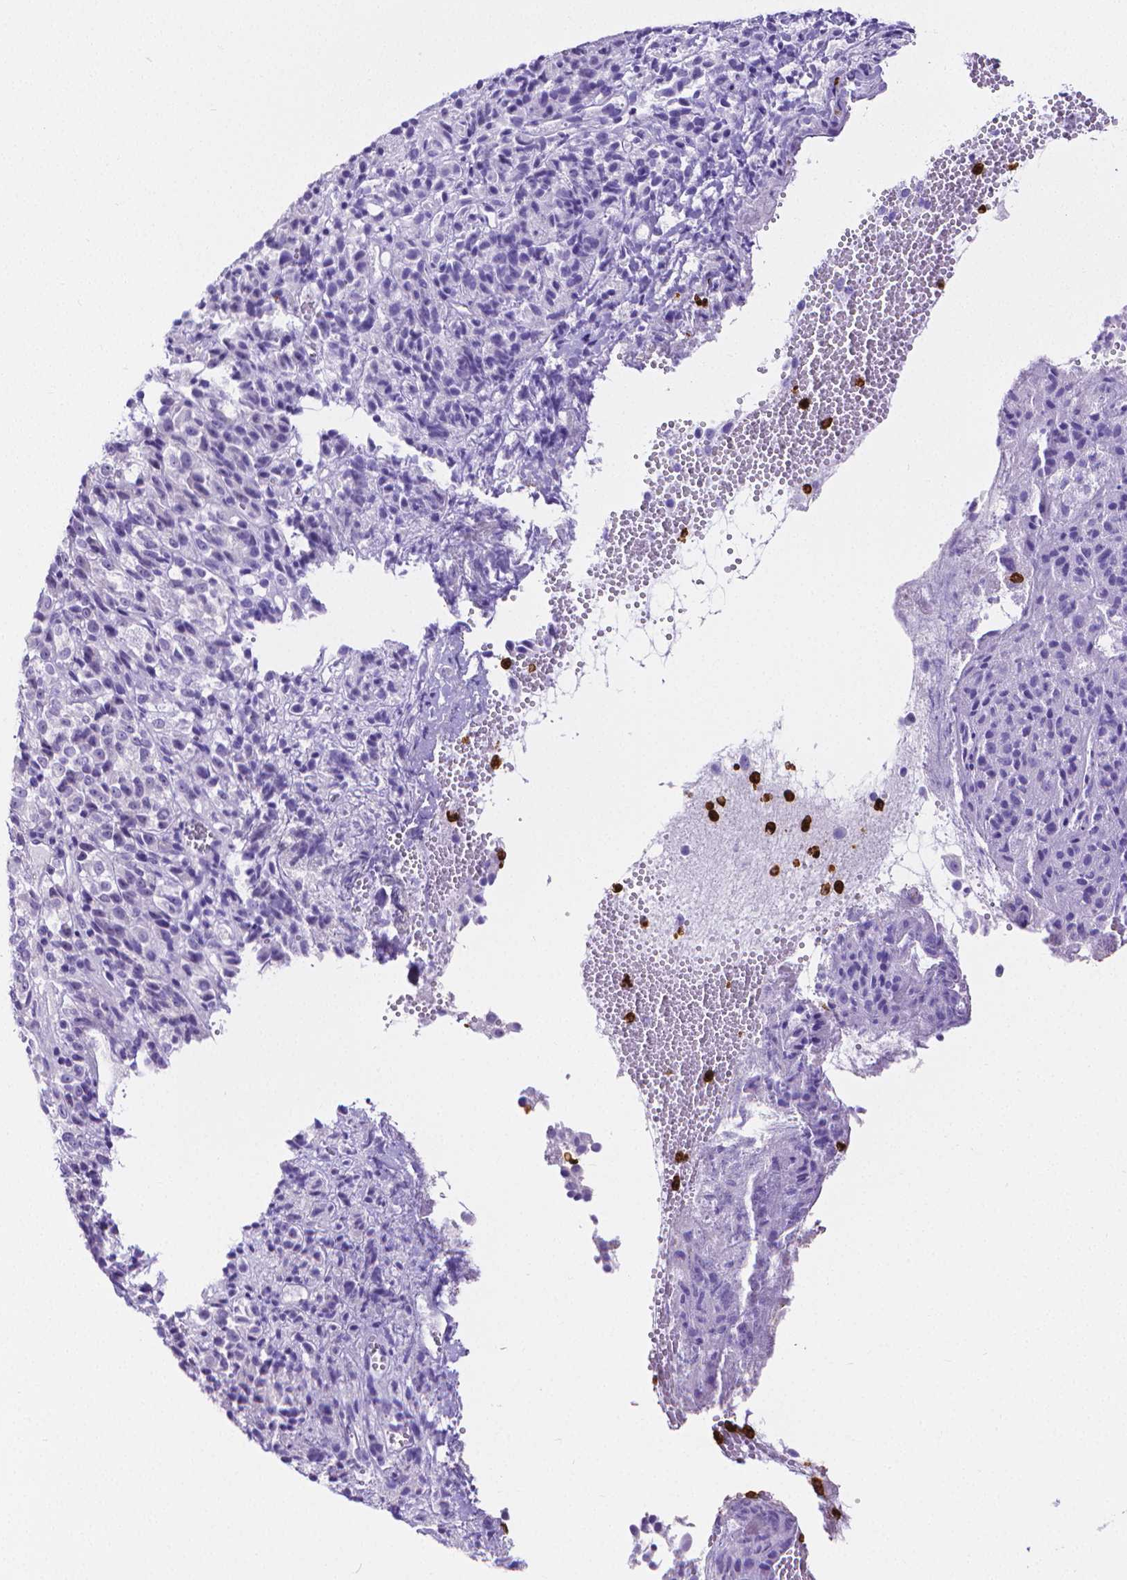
{"staining": {"intensity": "negative", "quantity": "none", "location": "none"}, "tissue": "melanoma", "cell_type": "Tumor cells", "image_type": "cancer", "snomed": [{"axis": "morphology", "description": "Malignant melanoma, Metastatic site"}, {"axis": "topography", "description": "Brain"}], "caption": "IHC histopathology image of human malignant melanoma (metastatic site) stained for a protein (brown), which demonstrates no staining in tumor cells. The staining was performed using DAB (3,3'-diaminobenzidine) to visualize the protein expression in brown, while the nuclei were stained in blue with hematoxylin (Magnification: 20x).", "gene": "MMP9", "patient": {"sex": "female", "age": 56}}